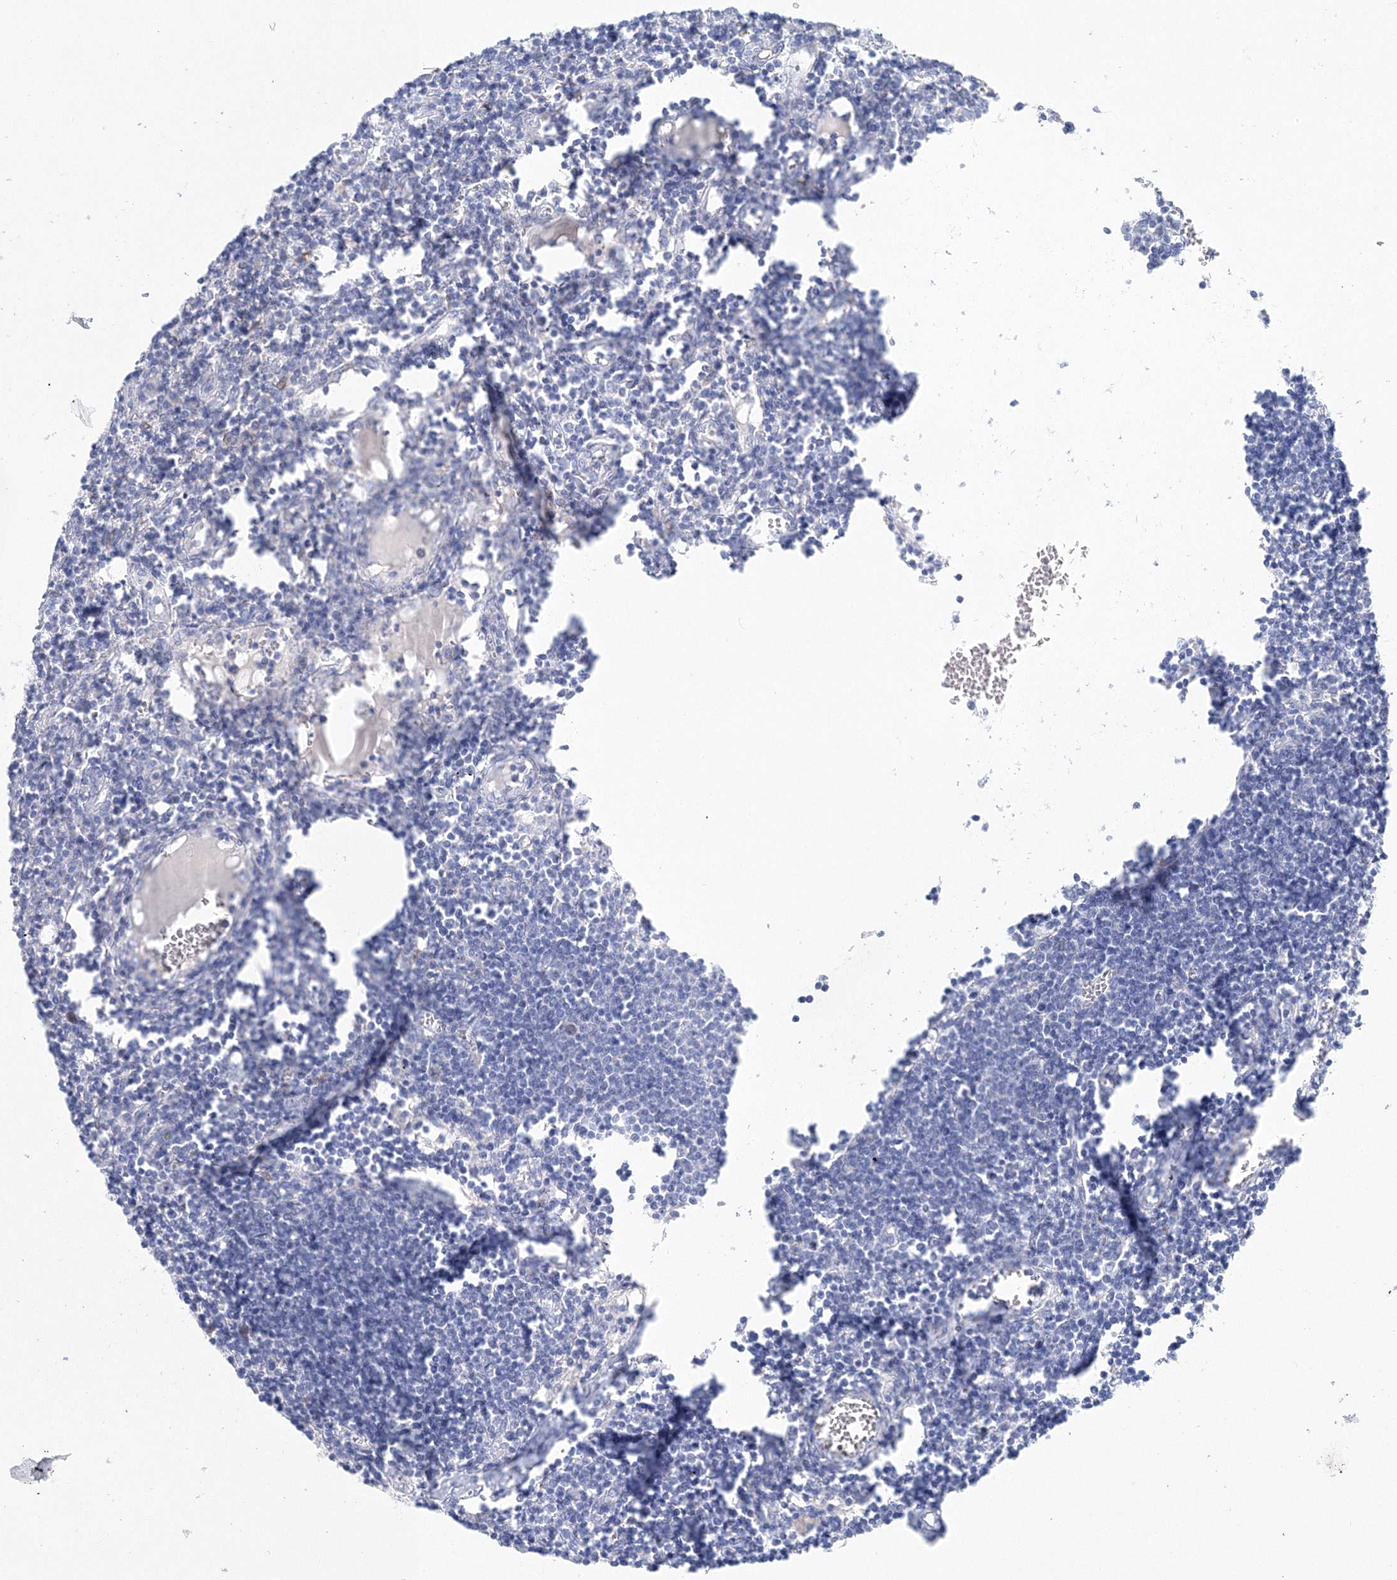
{"staining": {"intensity": "weak", "quantity": "<25%", "location": "nuclear"}, "tissue": "lymph node", "cell_type": "Germinal center cells", "image_type": "normal", "snomed": [{"axis": "morphology", "description": "Normal tissue, NOS"}, {"axis": "morphology", "description": "Malignant melanoma, Metastatic site"}, {"axis": "topography", "description": "Lymph node"}], "caption": "DAB (3,3'-diaminobenzidine) immunohistochemical staining of normal human lymph node displays no significant staining in germinal center cells.", "gene": "HMGCS1", "patient": {"sex": "male", "age": 41}}